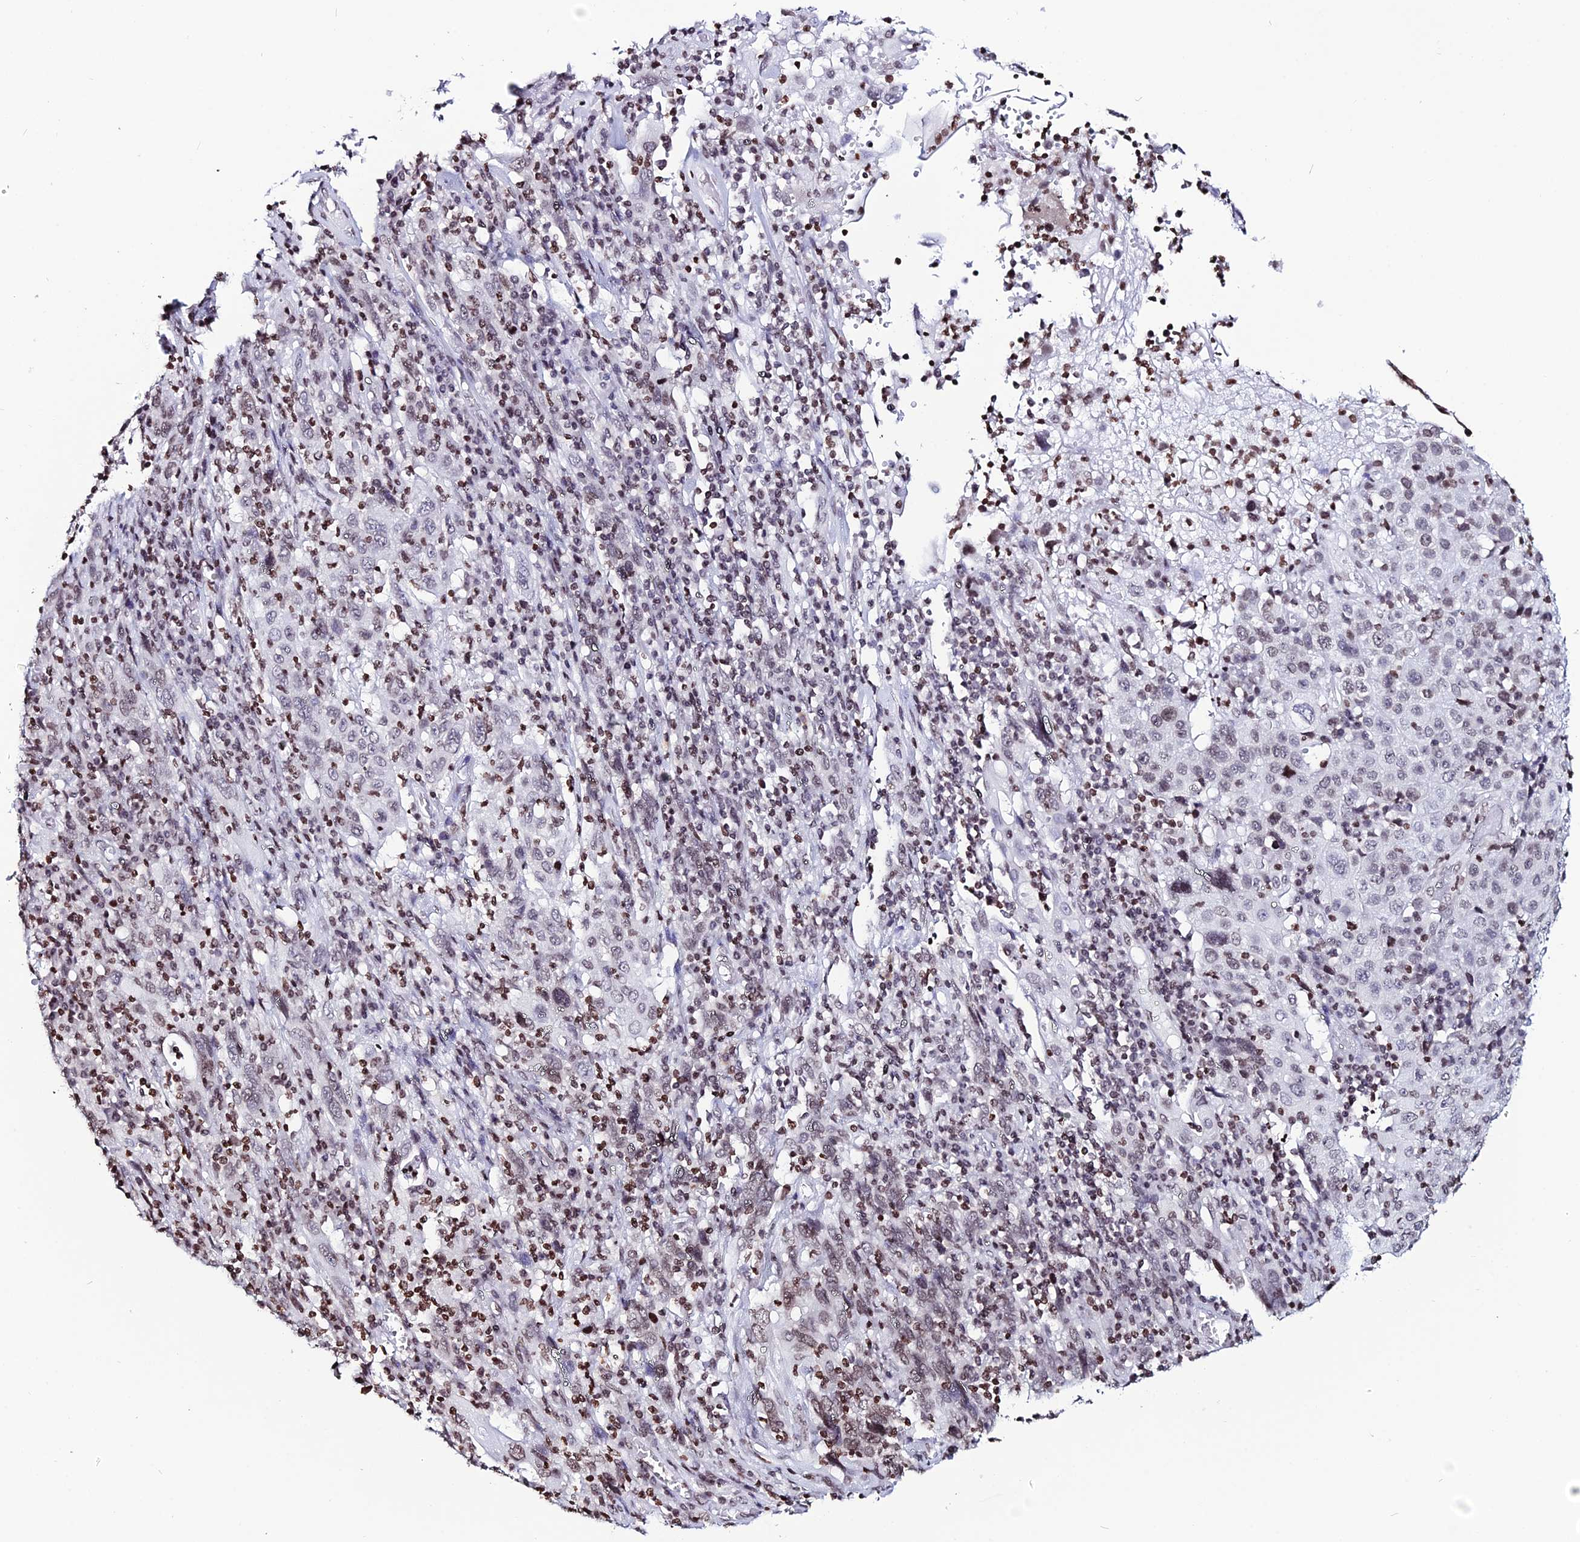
{"staining": {"intensity": "weak", "quantity": "25%-75%", "location": "nuclear"}, "tissue": "cervical cancer", "cell_type": "Tumor cells", "image_type": "cancer", "snomed": [{"axis": "morphology", "description": "Squamous cell carcinoma, NOS"}, {"axis": "topography", "description": "Cervix"}], "caption": "High-magnification brightfield microscopy of cervical squamous cell carcinoma stained with DAB (brown) and counterstained with hematoxylin (blue). tumor cells exhibit weak nuclear positivity is seen in about25%-75% of cells.", "gene": "MACROH2A2", "patient": {"sex": "female", "age": 46}}